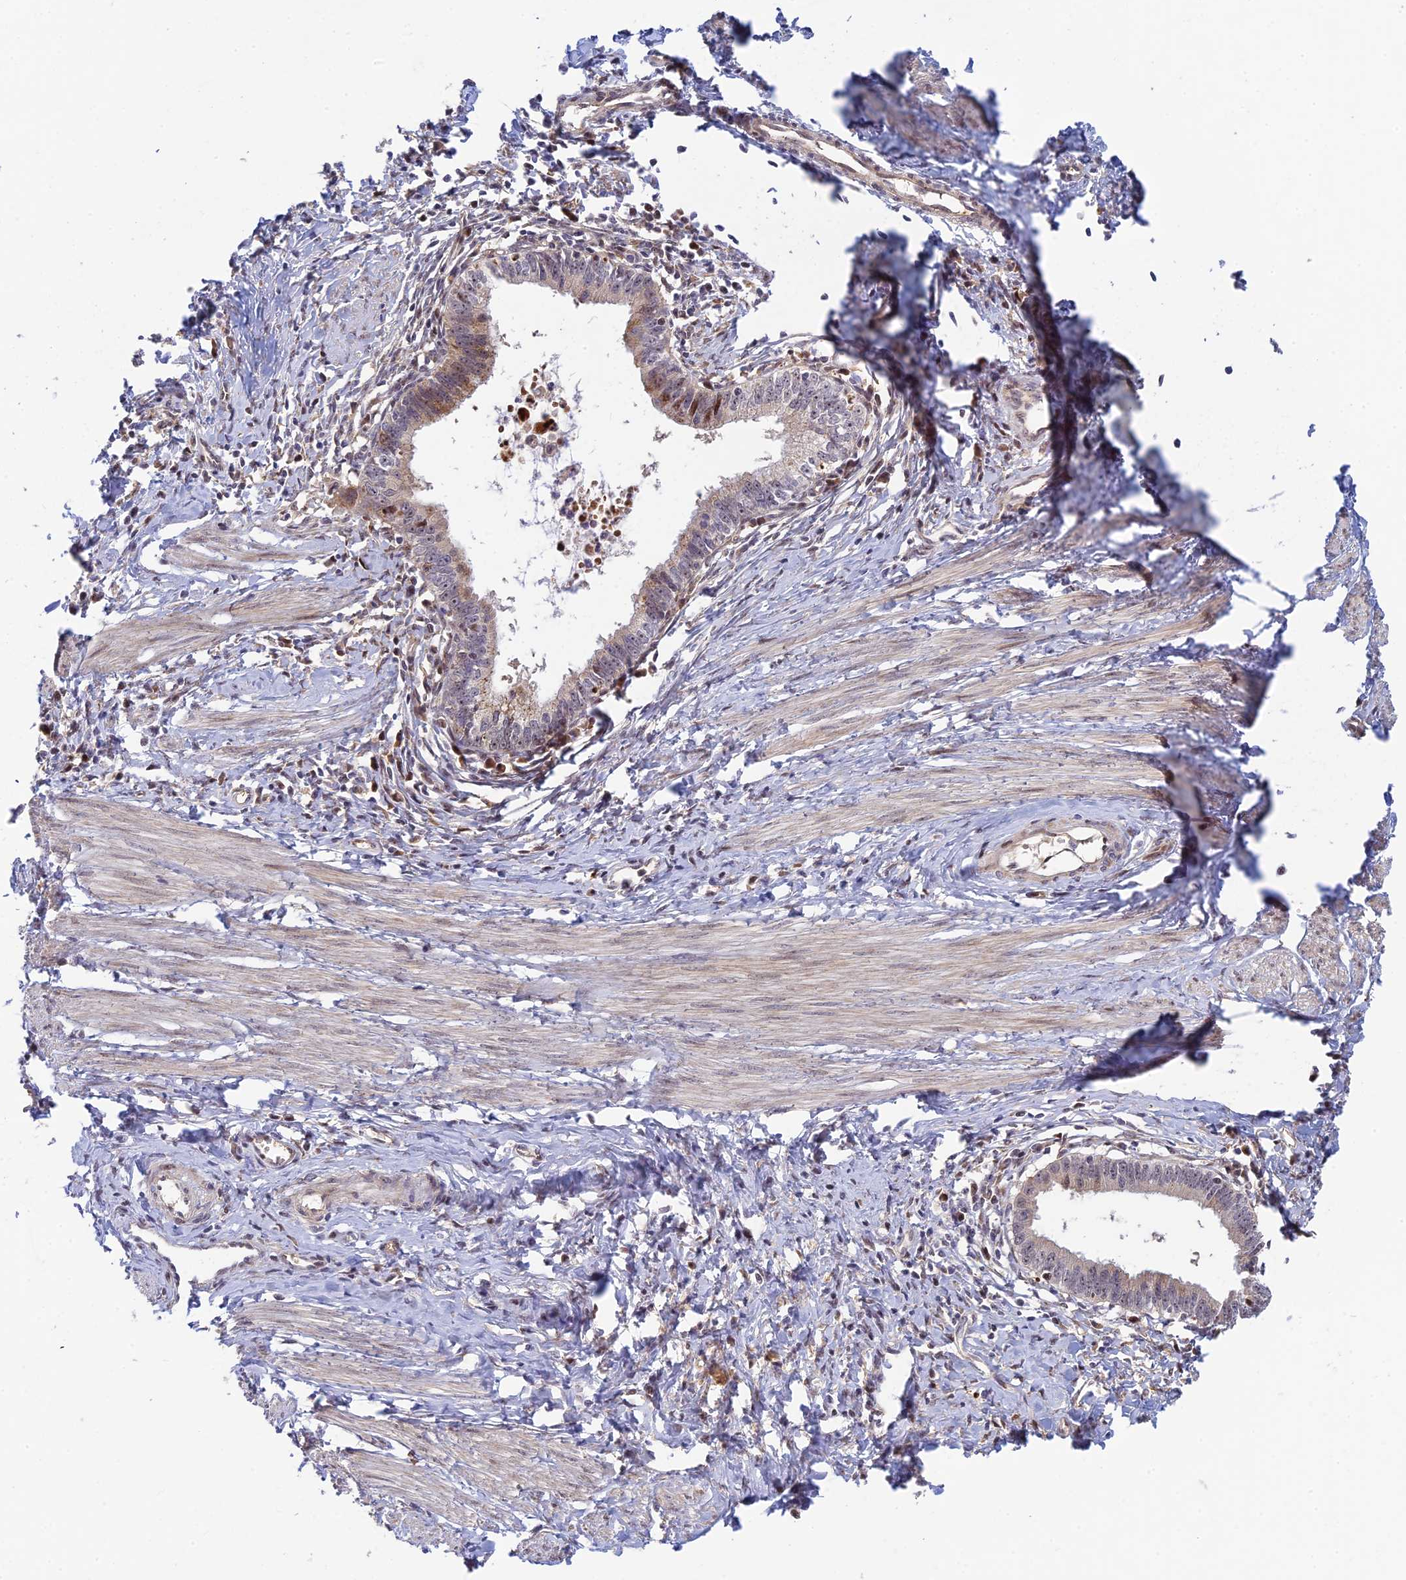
{"staining": {"intensity": "moderate", "quantity": "<25%", "location": "cytoplasmic/membranous"}, "tissue": "cervical cancer", "cell_type": "Tumor cells", "image_type": "cancer", "snomed": [{"axis": "morphology", "description": "Adenocarcinoma, NOS"}, {"axis": "topography", "description": "Cervix"}], "caption": "DAB (3,3'-diaminobenzidine) immunohistochemical staining of human cervical adenocarcinoma demonstrates moderate cytoplasmic/membranous protein positivity in approximately <25% of tumor cells.", "gene": "UFSP2", "patient": {"sex": "female", "age": 36}}